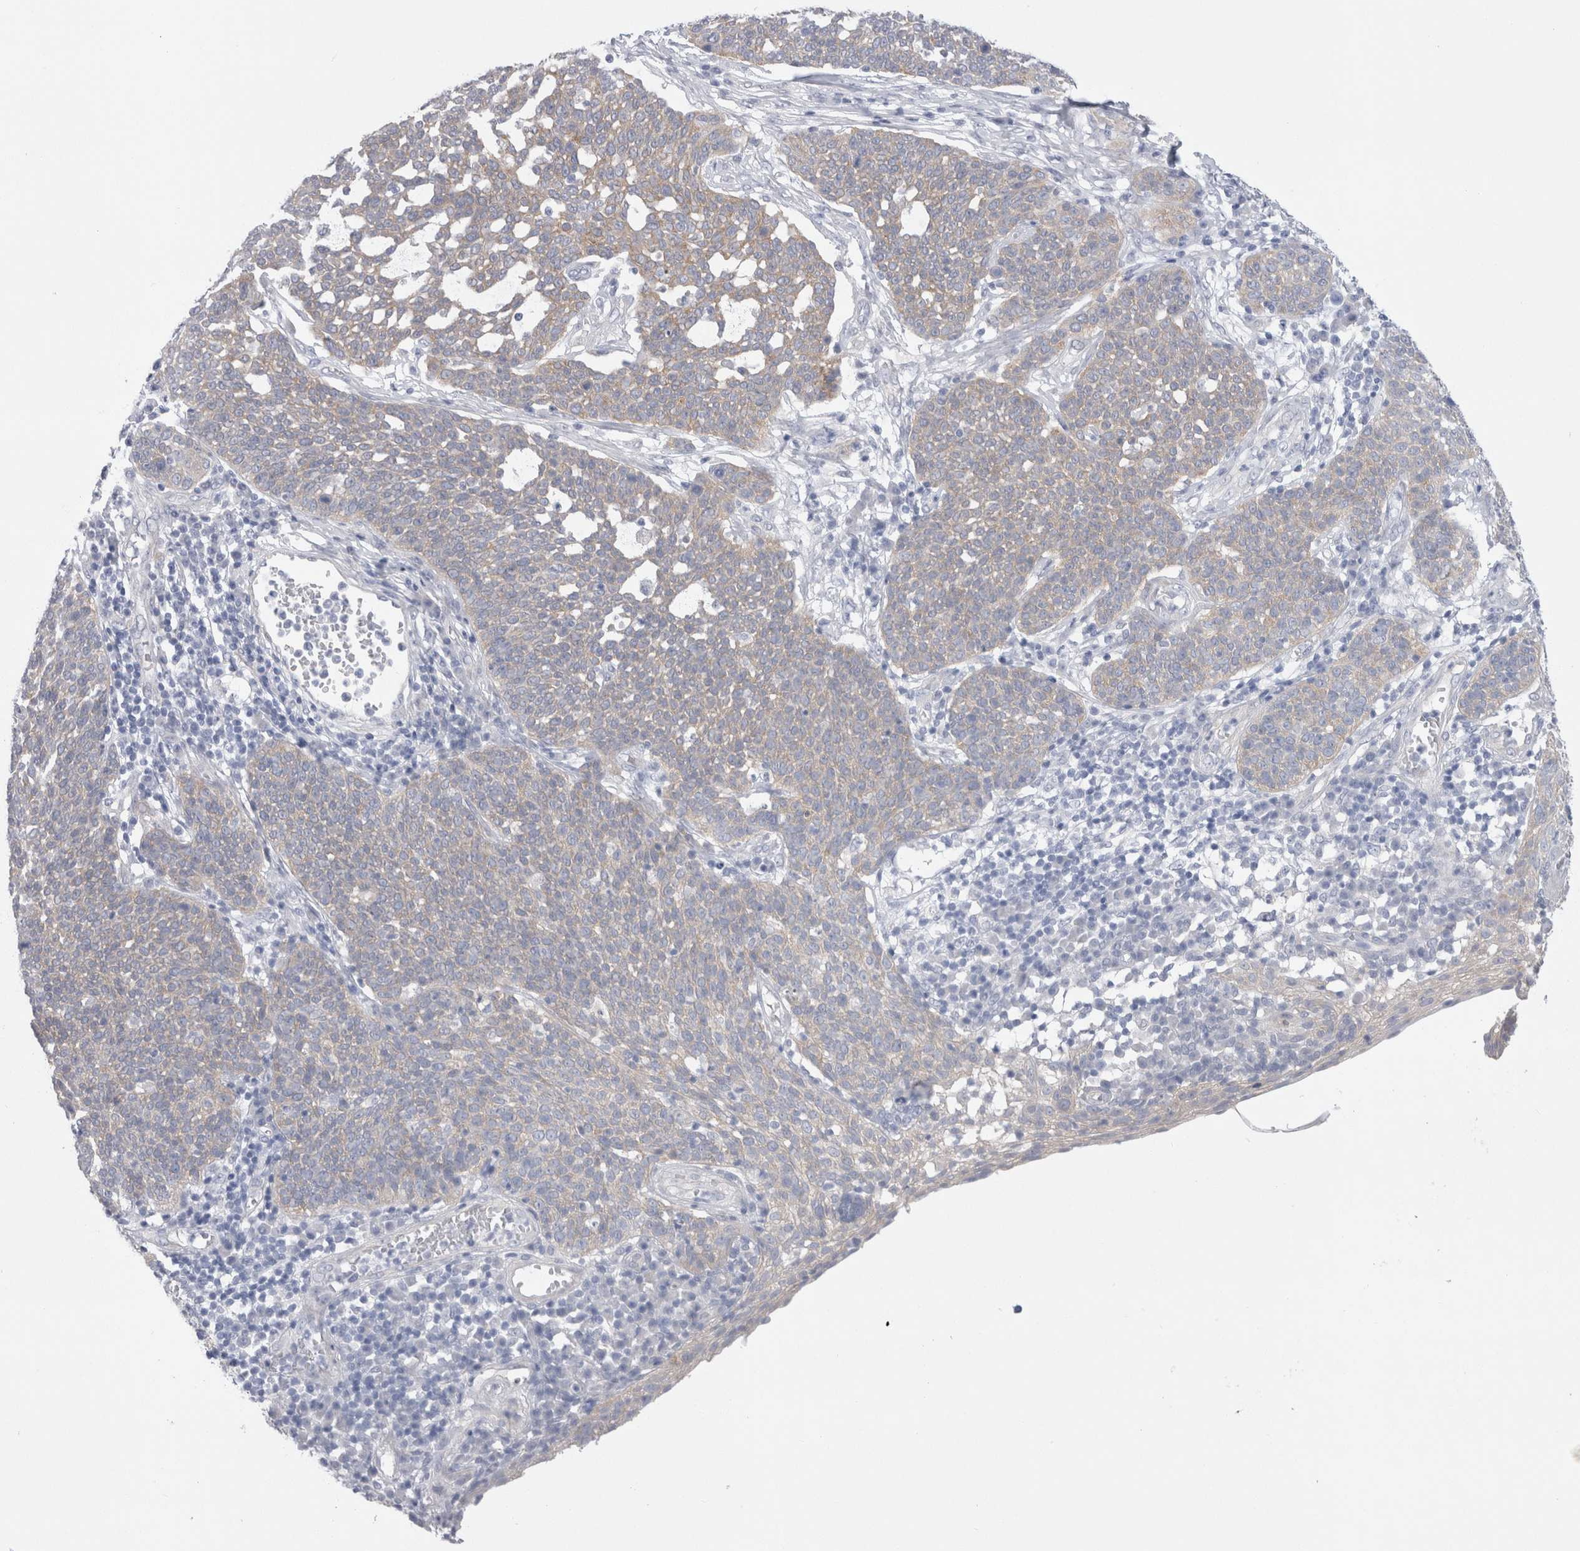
{"staining": {"intensity": "weak", "quantity": ">75%", "location": "cytoplasmic/membranous"}, "tissue": "cervical cancer", "cell_type": "Tumor cells", "image_type": "cancer", "snomed": [{"axis": "morphology", "description": "Squamous cell carcinoma, NOS"}, {"axis": "topography", "description": "Cervix"}], "caption": "Cervical cancer stained for a protein shows weak cytoplasmic/membranous positivity in tumor cells.", "gene": "WIPF2", "patient": {"sex": "female", "age": 34}}